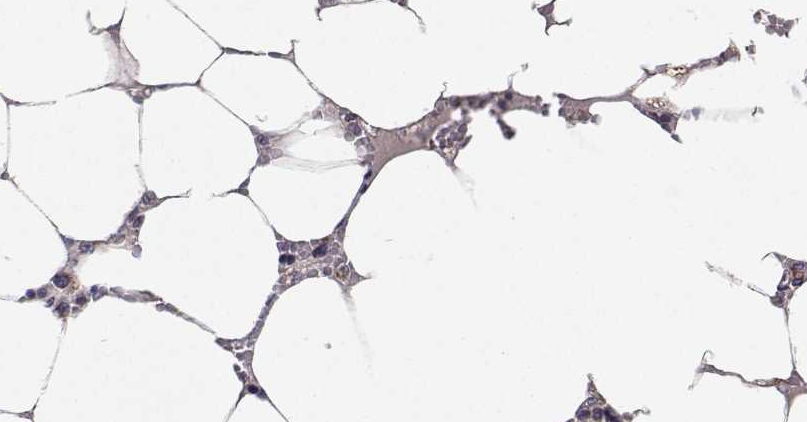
{"staining": {"intensity": "negative", "quantity": "none", "location": "none"}, "tissue": "bone marrow", "cell_type": "Hematopoietic cells", "image_type": "normal", "snomed": [{"axis": "morphology", "description": "Normal tissue, NOS"}, {"axis": "topography", "description": "Bone marrow"}], "caption": "Immunohistochemistry (IHC) image of benign bone marrow stained for a protein (brown), which shows no staining in hematopoietic cells.", "gene": "TRIM60", "patient": {"sex": "male", "age": 64}}